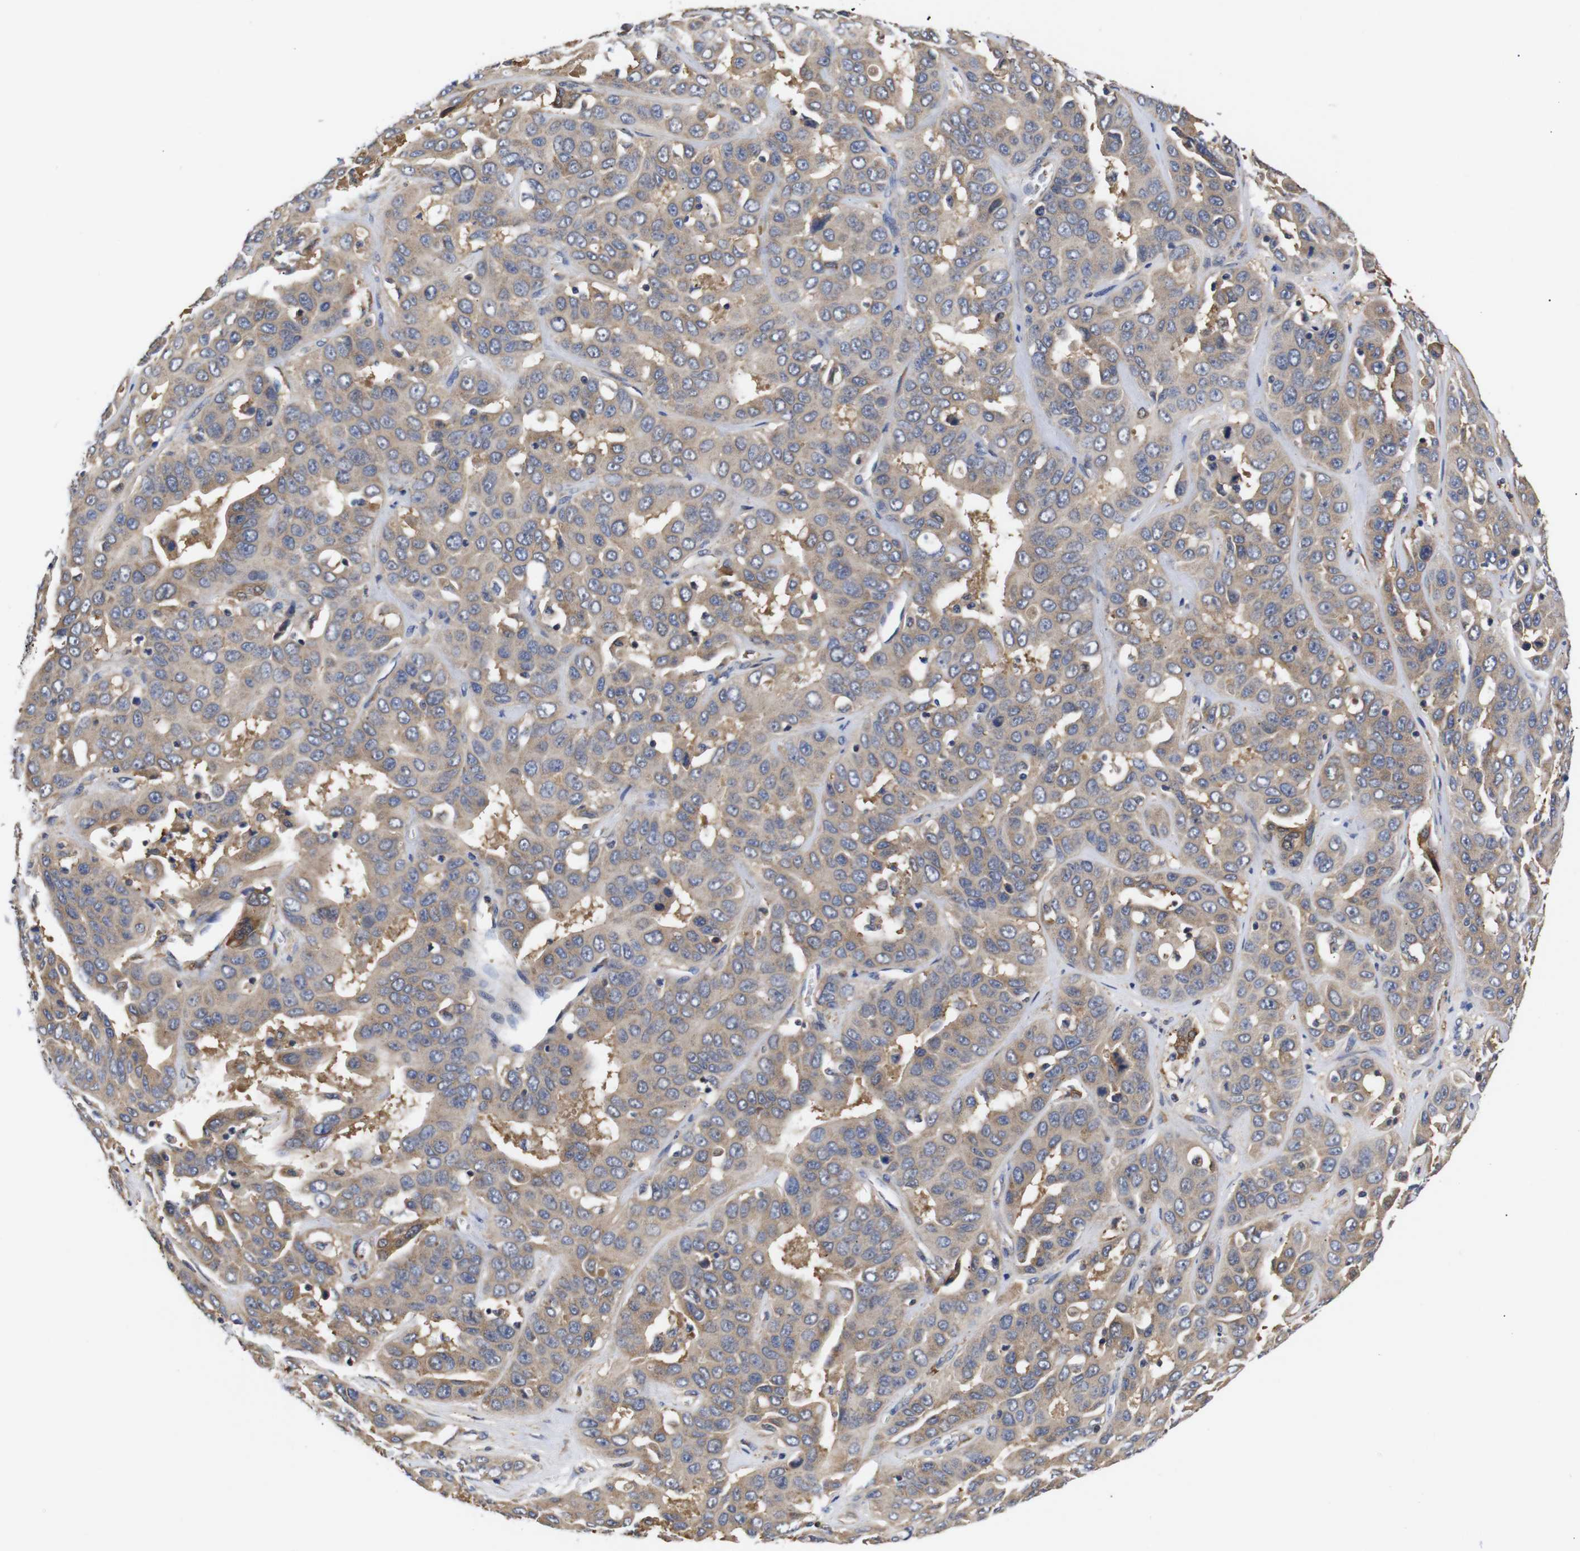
{"staining": {"intensity": "weak", "quantity": ">75%", "location": "cytoplasmic/membranous"}, "tissue": "liver cancer", "cell_type": "Tumor cells", "image_type": "cancer", "snomed": [{"axis": "morphology", "description": "Cholangiocarcinoma"}, {"axis": "topography", "description": "Liver"}], "caption": "Immunohistochemical staining of liver cancer (cholangiocarcinoma) exhibits low levels of weak cytoplasmic/membranous protein positivity in about >75% of tumor cells. The staining is performed using DAB brown chromogen to label protein expression. The nuclei are counter-stained blue using hematoxylin.", "gene": "LRRCC1", "patient": {"sex": "female", "age": 52}}